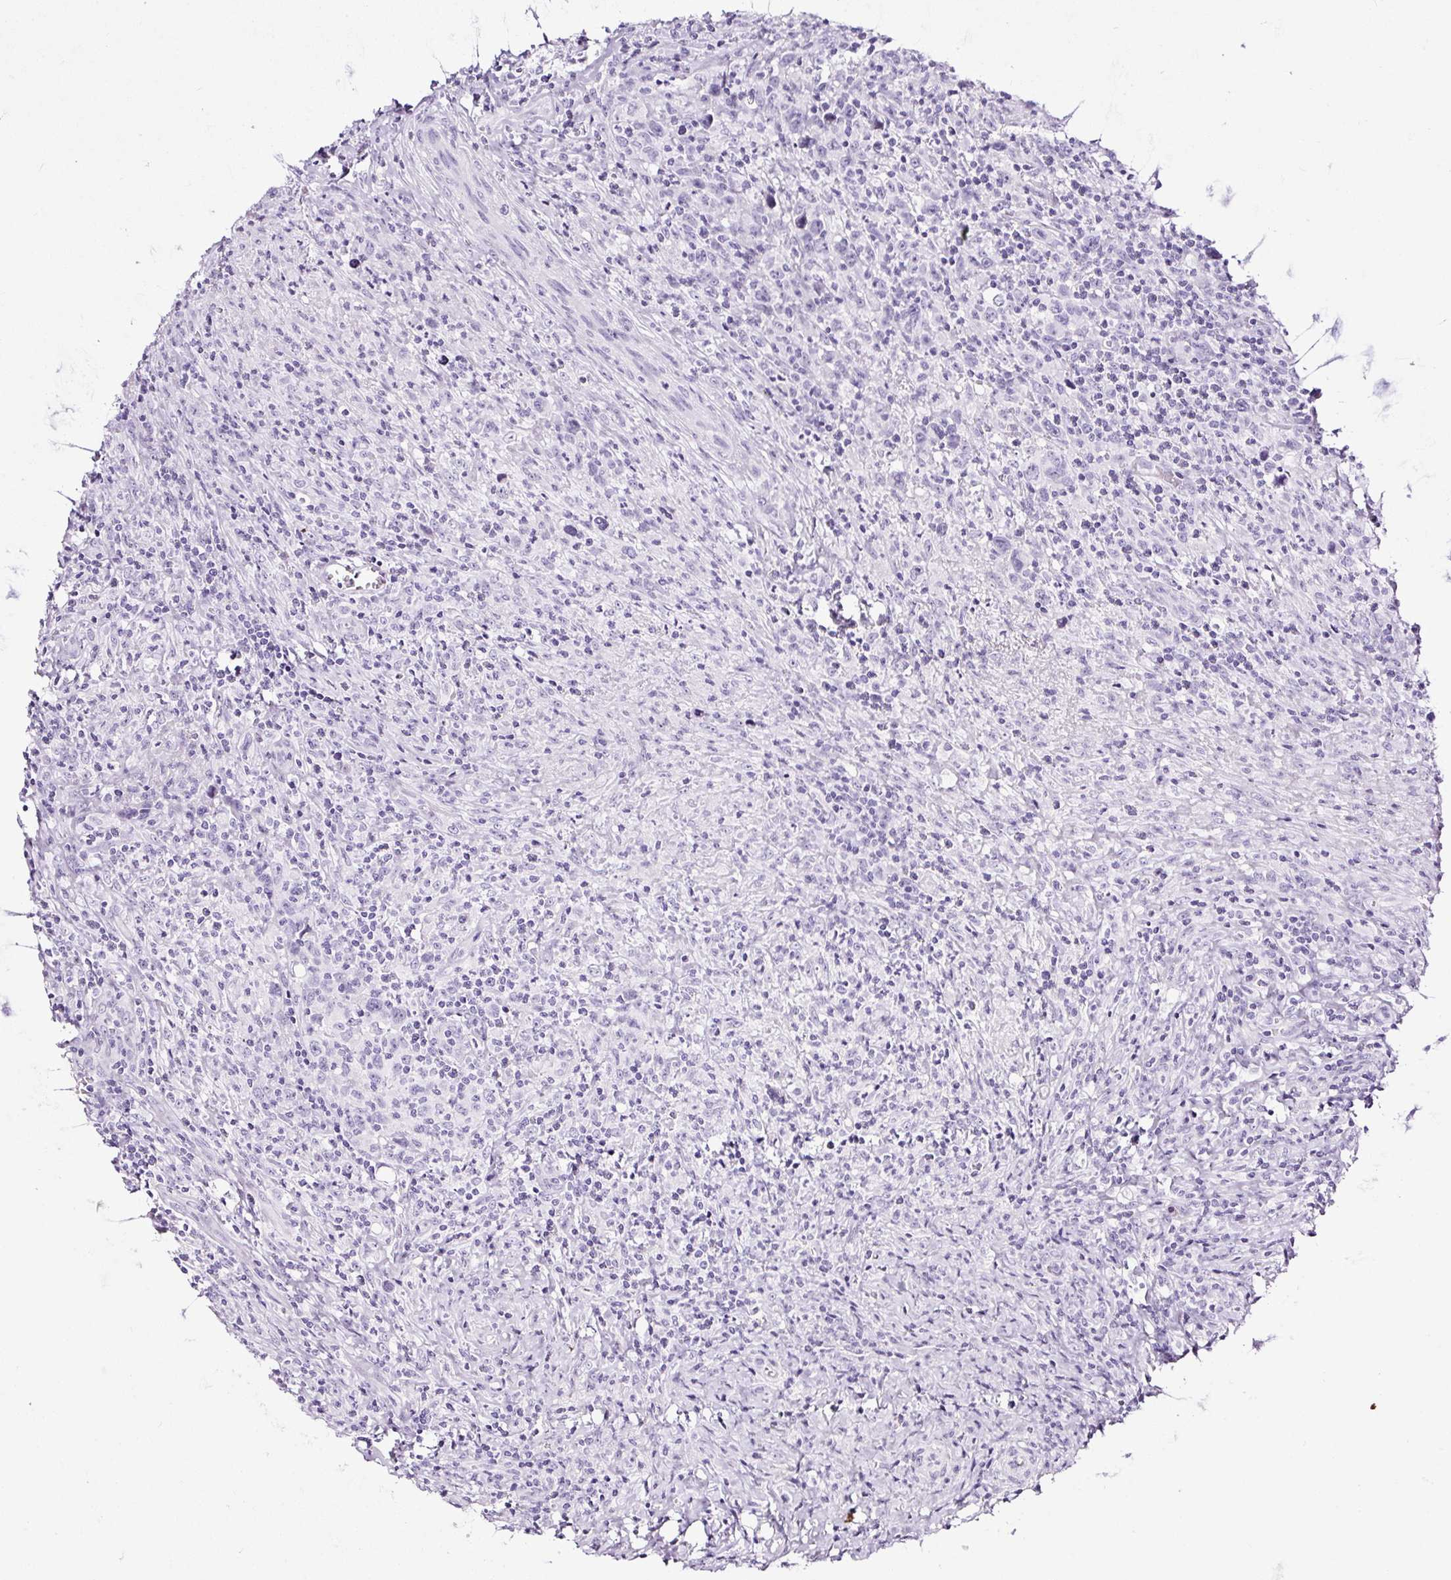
{"staining": {"intensity": "negative", "quantity": "none", "location": "none"}, "tissue": "lymphoma", "cell_type": "Tumor cells", "image_type": "cancer", "snomed": [{"axis": "morphology", "description": "Hodgkin's disease, NOS"}, {"axis": "topography", "description": "Lymph node"}], "caption": "Human lymphoma stained for a protein using IHC displays no positivity in tumor cells.", "gene": "NPHS2", "patient": {"sex": "female", "age": 18}}